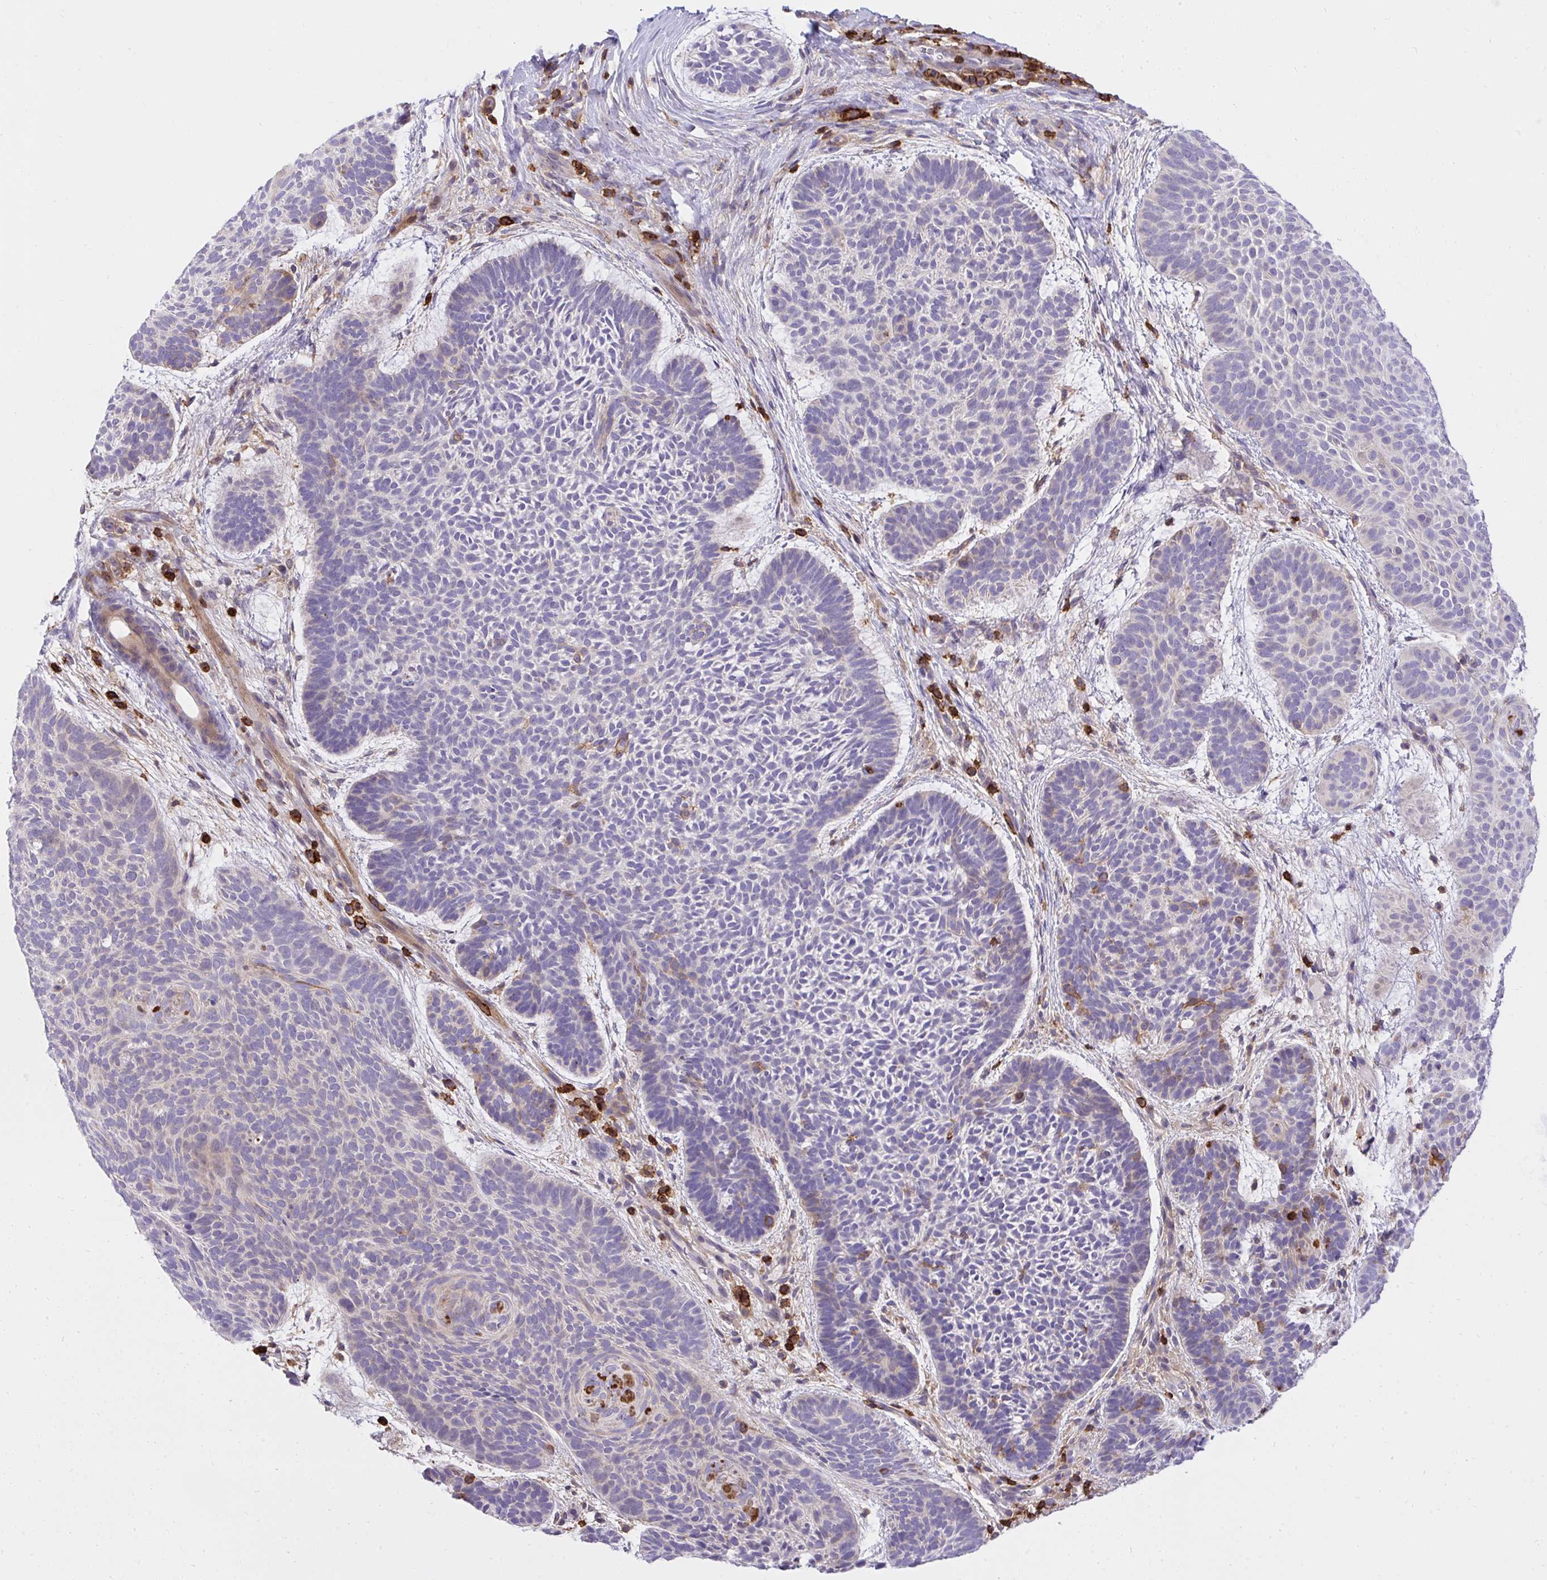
{"staining": {"intensity": "weak", "quantity": "<25%", "location": "cytoplasmic/membranous"}, "tissue": "skin cancer", "cell_type": "Tumor cells", "image_type": "cancer", "snomed": [{"axis": "morphology", "description": "Basal cell carcinoma"}, {"axis": "topography", "description": "Skin"}, {"axis": "topography", "description": "Skin of face"}], "caption": "Immunohistochemical staining of human skin cancer reveals no significant positivity in tumor cells.", "gene": "ERI1", "patient": {"sex": "male", "age": 73}}